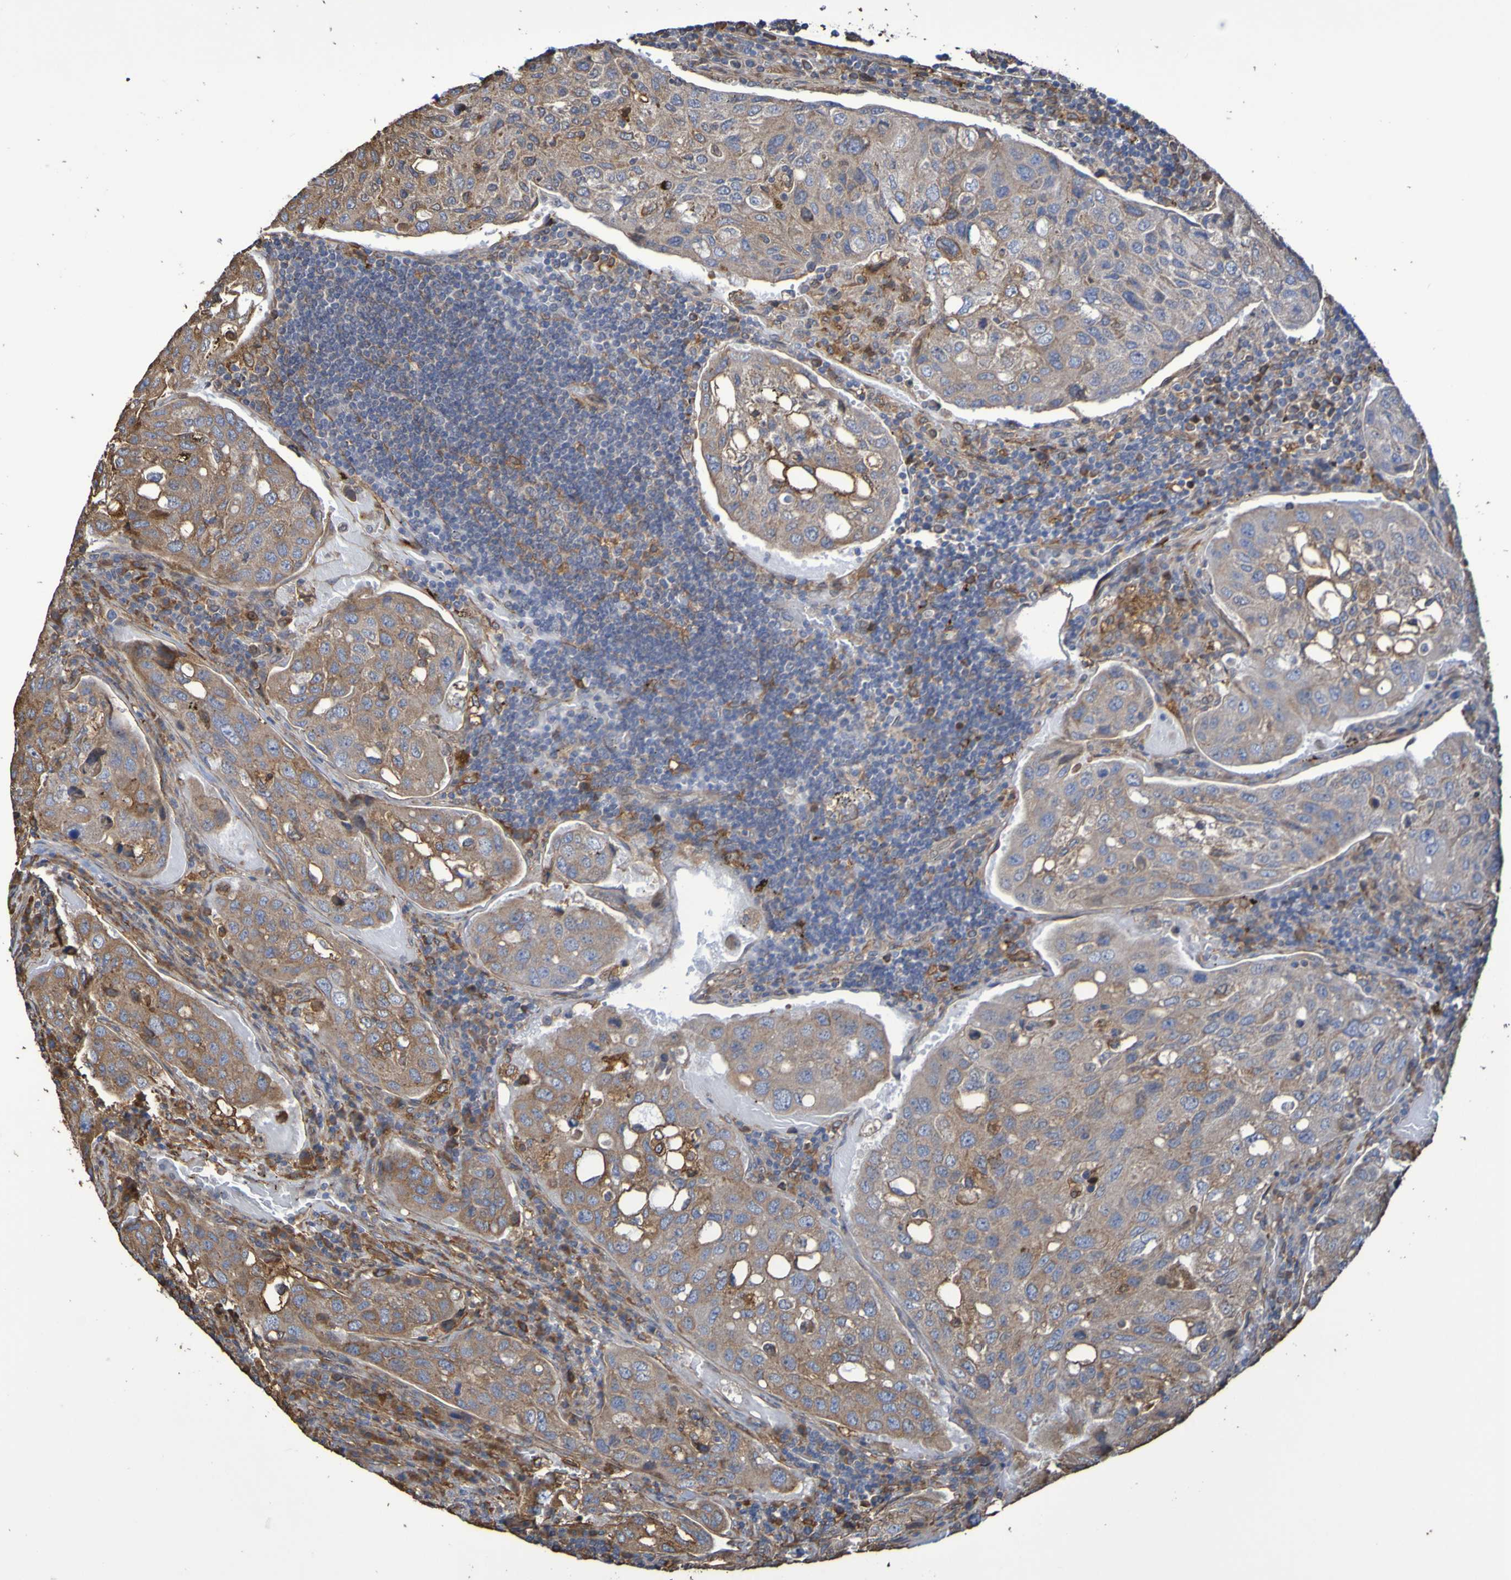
{"staining": {"intensity": "weak", "quantity": ">75%", "location": "cytoplasmic/membranous"}, "tissue": "urothelial cancer", "cell_type": "Tumor cells", "image_type": "cancer", "snomed": [{"axis": "morphology", "description": "Urothelial carcinoma, High grade"}, {"axis": "topography", "description": "Lymph node"}, {"axis": "topography", "description": "Urinary bladder"}], "caption": "Urothelial cancer stained for a protein (brown) exhibits weak cytoplasmic/membranous positive staining in about >75% of tumor cells.", "gene": "RAB11A", "patient": {"sex": "male", "age": 51}}